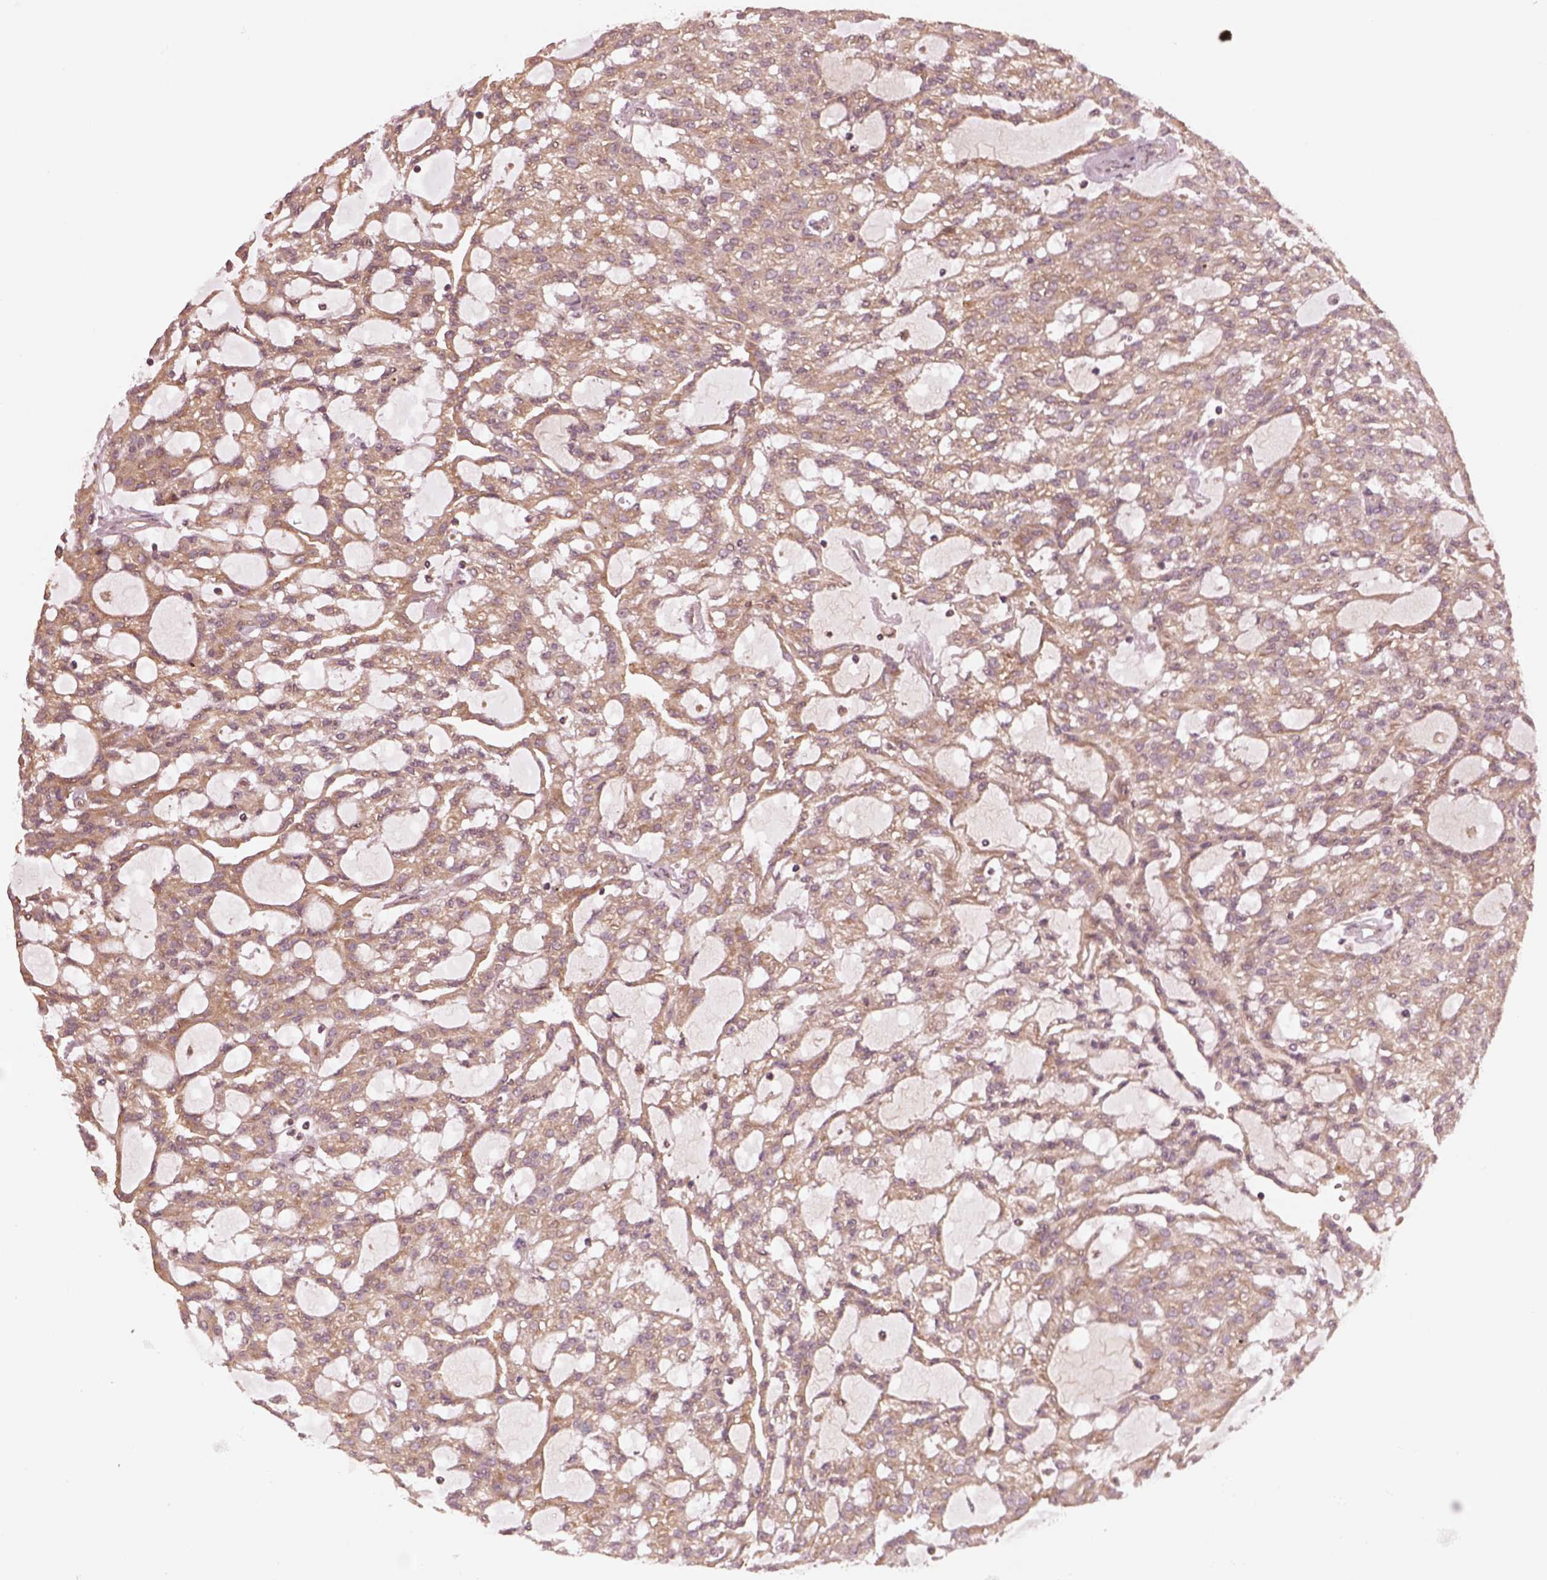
{"staining": {"intensity": "weak", "quantity": ">75%", "location": "cytoplasmic/membranous"}, "tissue": "renal cancer", "cell_type": "Tumor cells", "image_type": "cancer", "snomed": [{"axis": "morphology", "description": "Adenocarcinoma, NOS"}, {"axis": "topography", "description": "Kidney"}], "caption": "Renal cancer stained for a protein (brown) reveals weak cytoplasmic/membranous positive expression in about >75% of tumor cells.", "gene": "RPS5", "patient": {"sex": "male", "age": 63}}